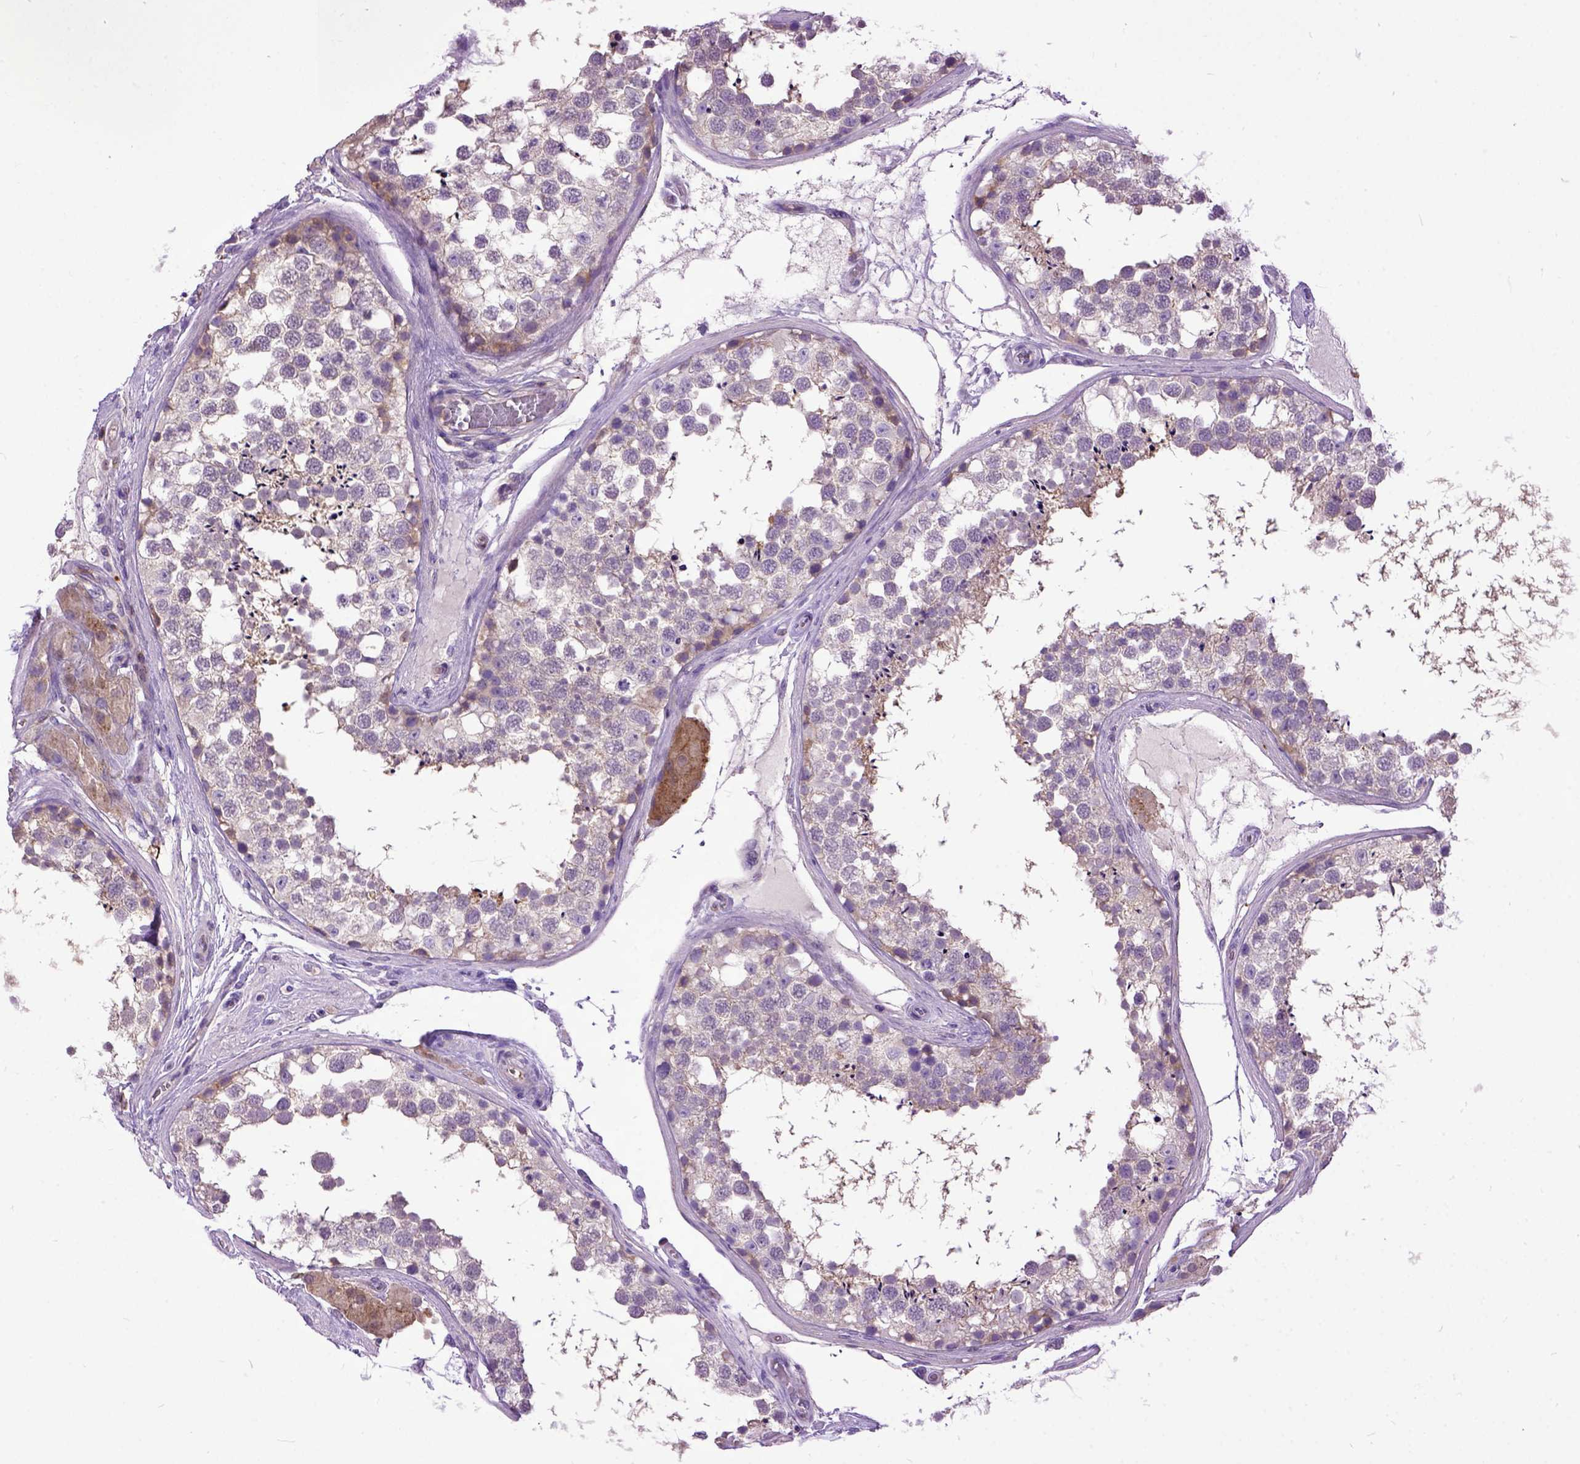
{"staining": {"intensity": "weak", "quantity": "<25%", "location": "cytoplasmic/membranous"}, "tissue": "testis", "cell_type": "Cells in seminiferous ducts", "image_type": "normal", "snomed": [{"axis": "morphology", "description": "Normal tissue, NOS"}, {"axis": "morphology", "description": "Seminoma, NOS"}, {"axis": "topography", "description": "Testis"}], "caption": "Protein analysis of benign testis demonstrates no significant positivity in cells in seminiferous ducts. (Brightfield microscopy of DAB (3,3'-diaminobenzidine) immunohistochemistry at high magnification).", "gene": "NAMPT", "patient": {"sex": "male", "age": 65}}